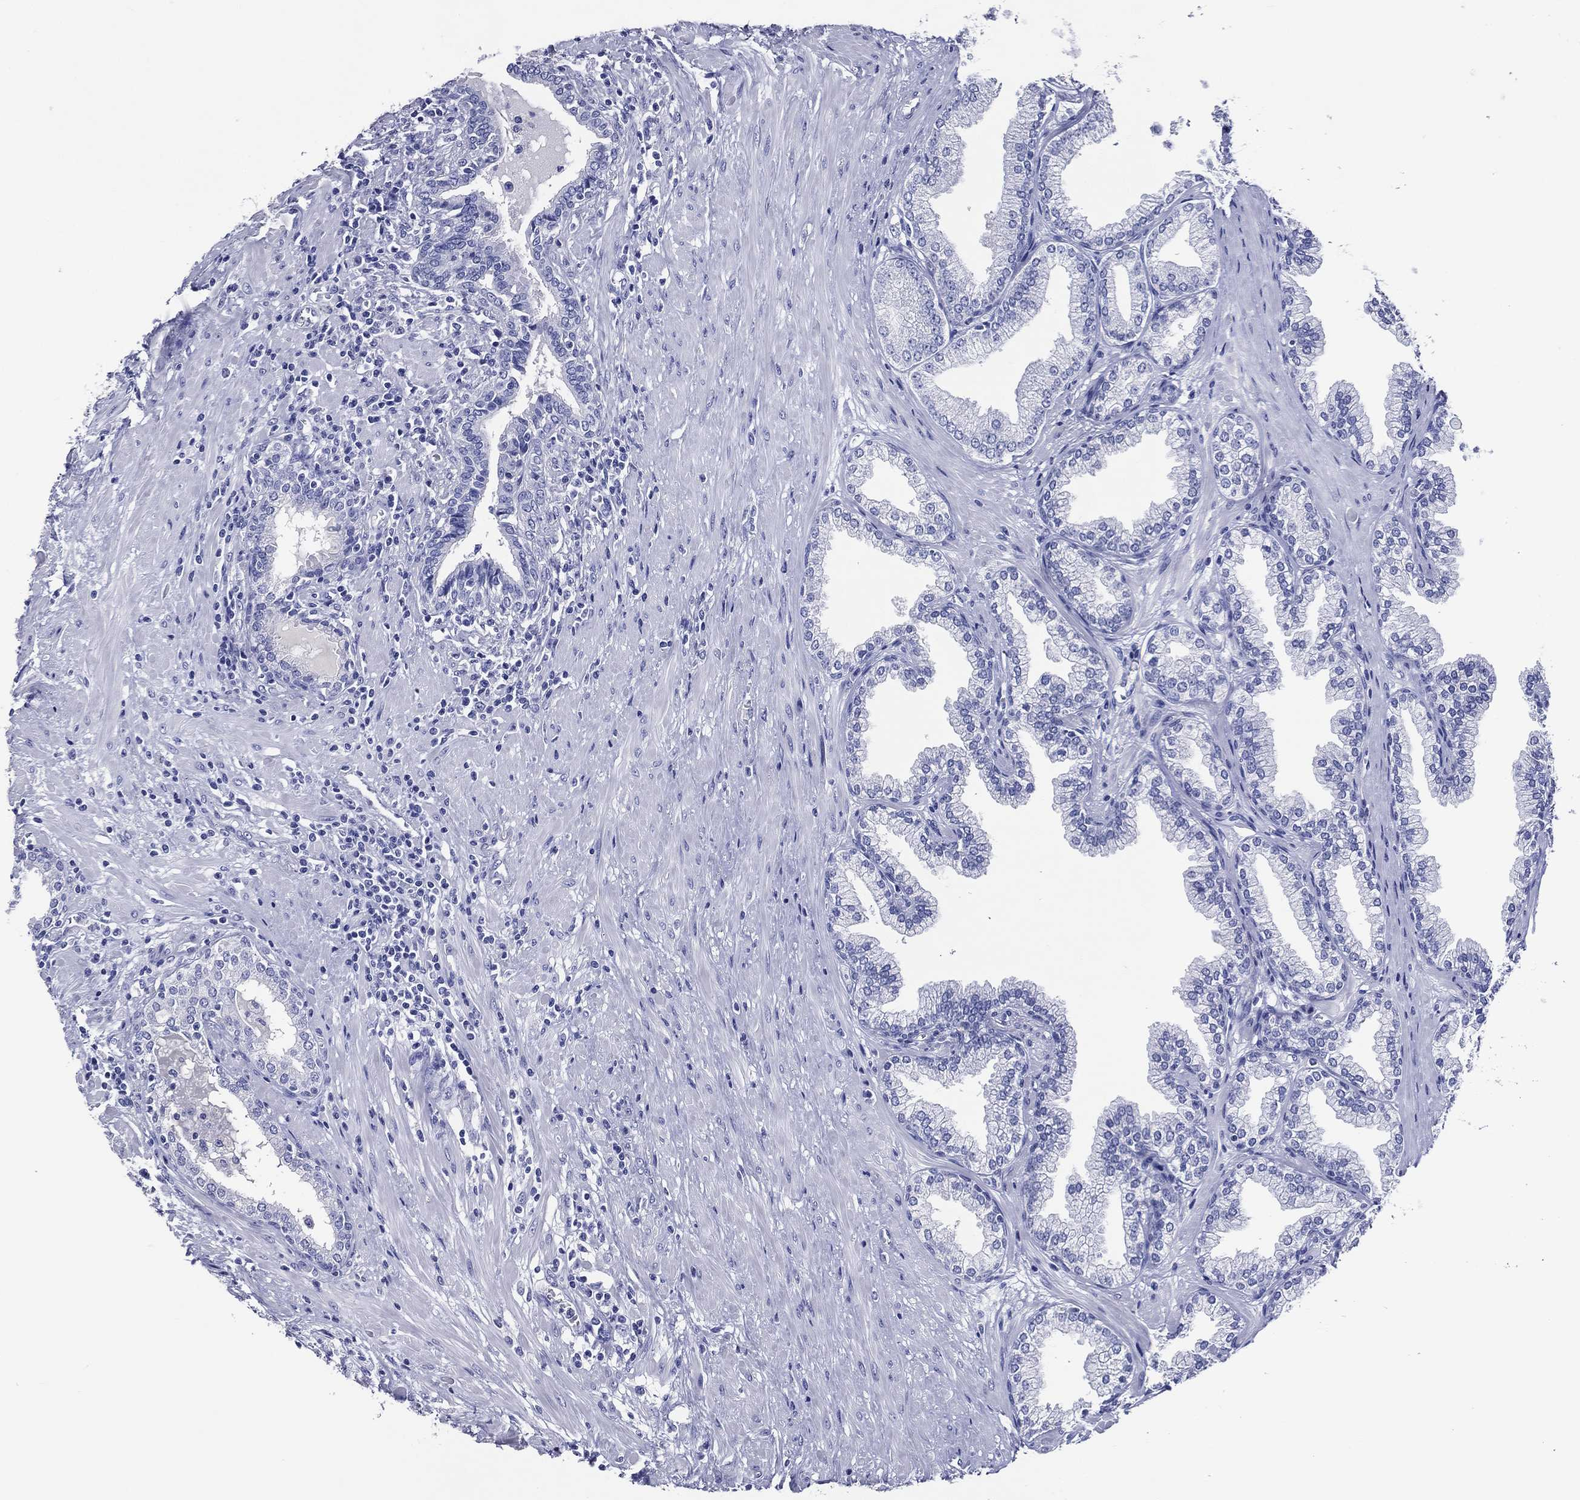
{"staining": {"intensity": "negative", "quantity": "none", "location": "none"}, "tissue": "prostate", "cell_type": "Glandular cells", "image_type": "normal", "snomed": [{"axis": "morphology", "description": "Normal tissue, NOS"}, {"axis": "topography", "description": "Prostate"}], "caption": "Immunohistochemical staining of normal human prostate reveals no significant positivity in glandular cells. The staining is performed using DAB (3,3'-diaminobenzidine) brown chromogen with nuclei counter-stained in using hematoxylin.", "gene": "ACE2", "patient": {"sex": "male", "age": 64}}